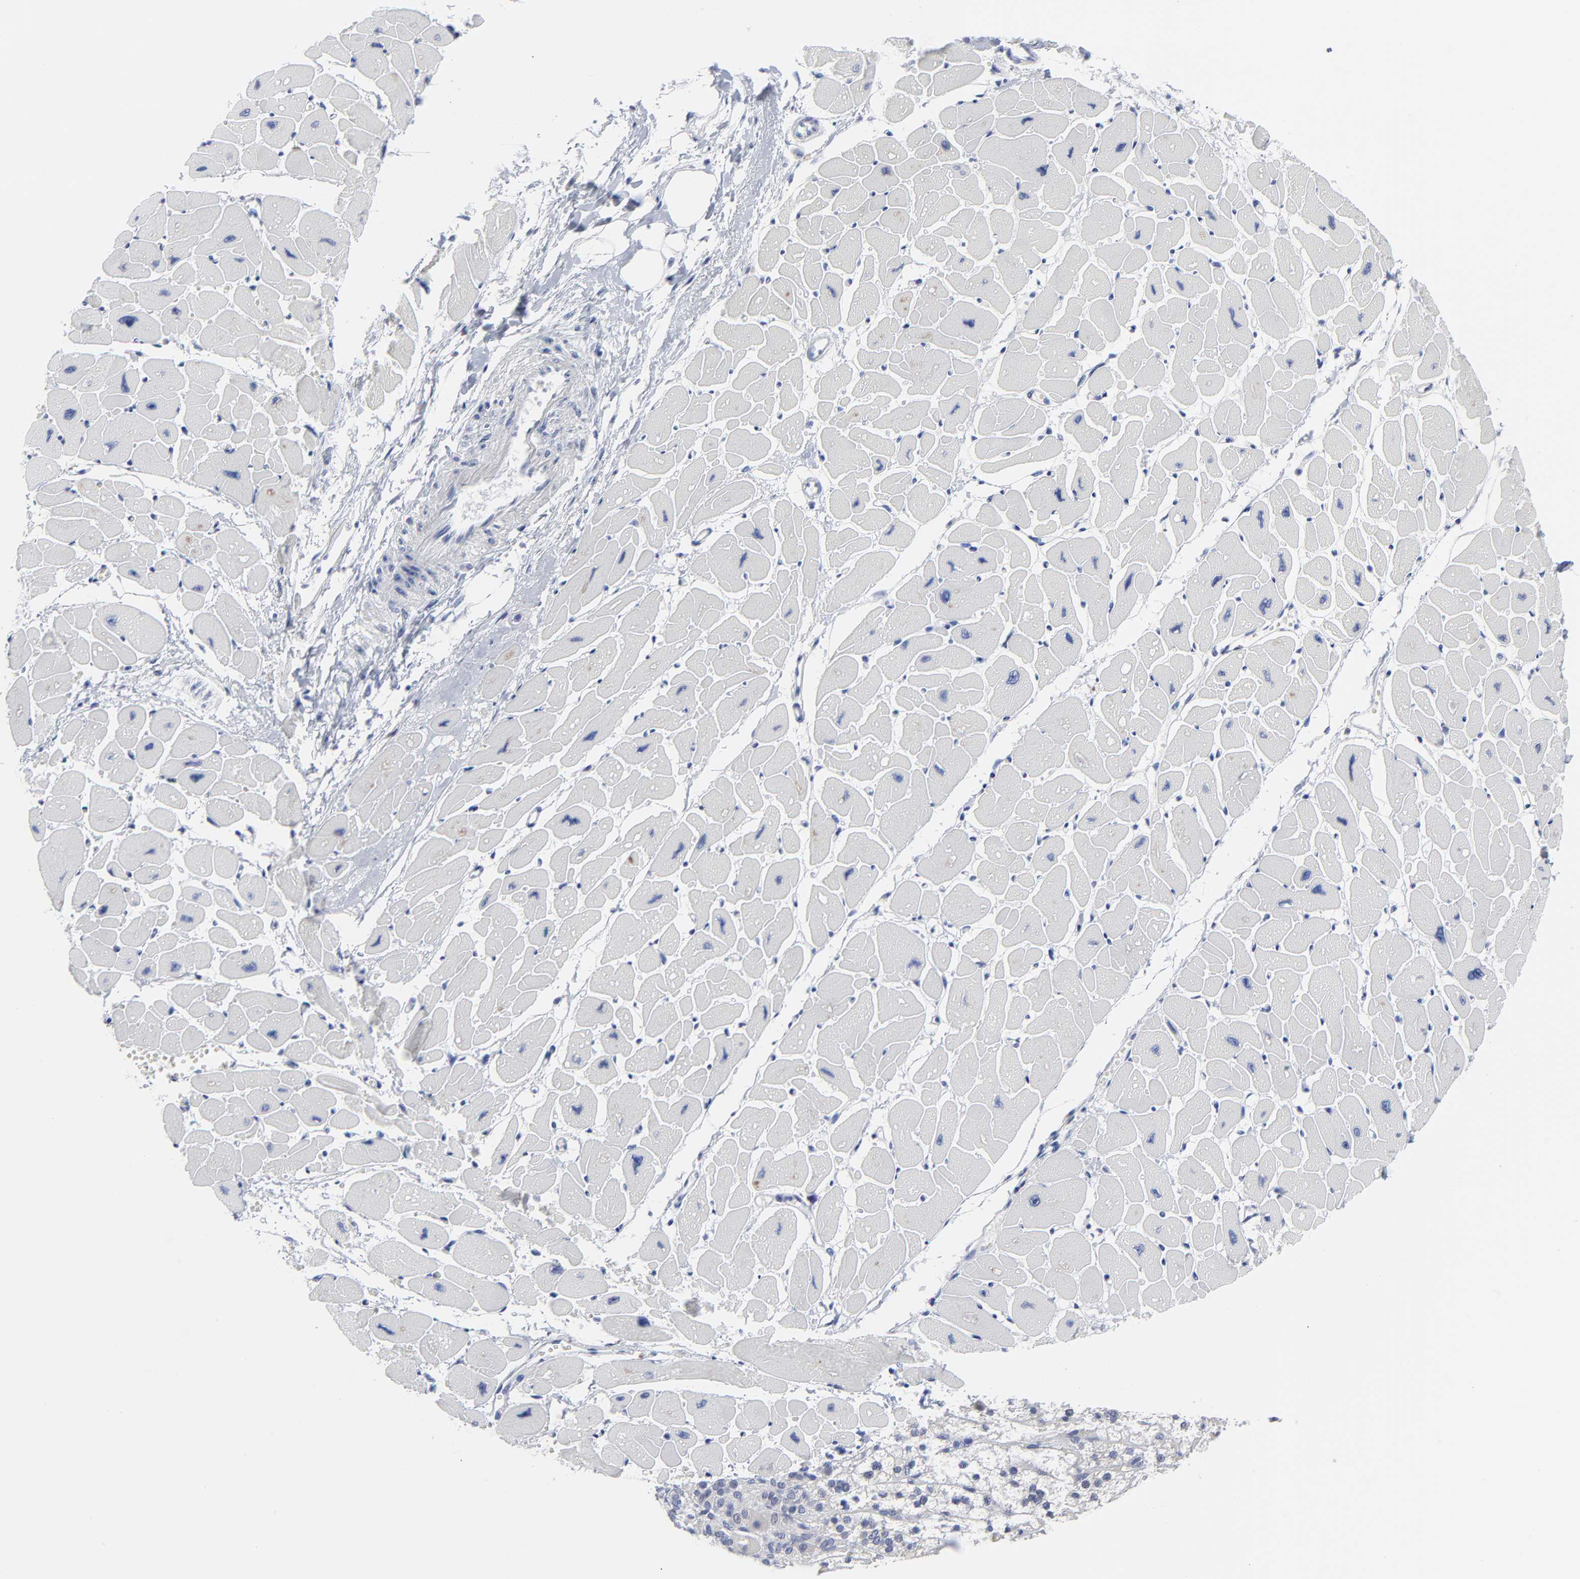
{"staining": {"intensity": "negative", "quantity": "none", "location": "none"}, "tissue": "heart muscle", "cell_type": "Cardiomyocytes", "image_type": "normal", "snomed": [{"axis": "morphology", "description": "Normal tissue, NOS"}, {"axis": "topography", "description": "Heart"}], "caption": "IHC of benign heart muscle reveals no staining in cardiomyocytes.", "gene": "CDK1", "patient": {"sex": "female", "age": 54}}